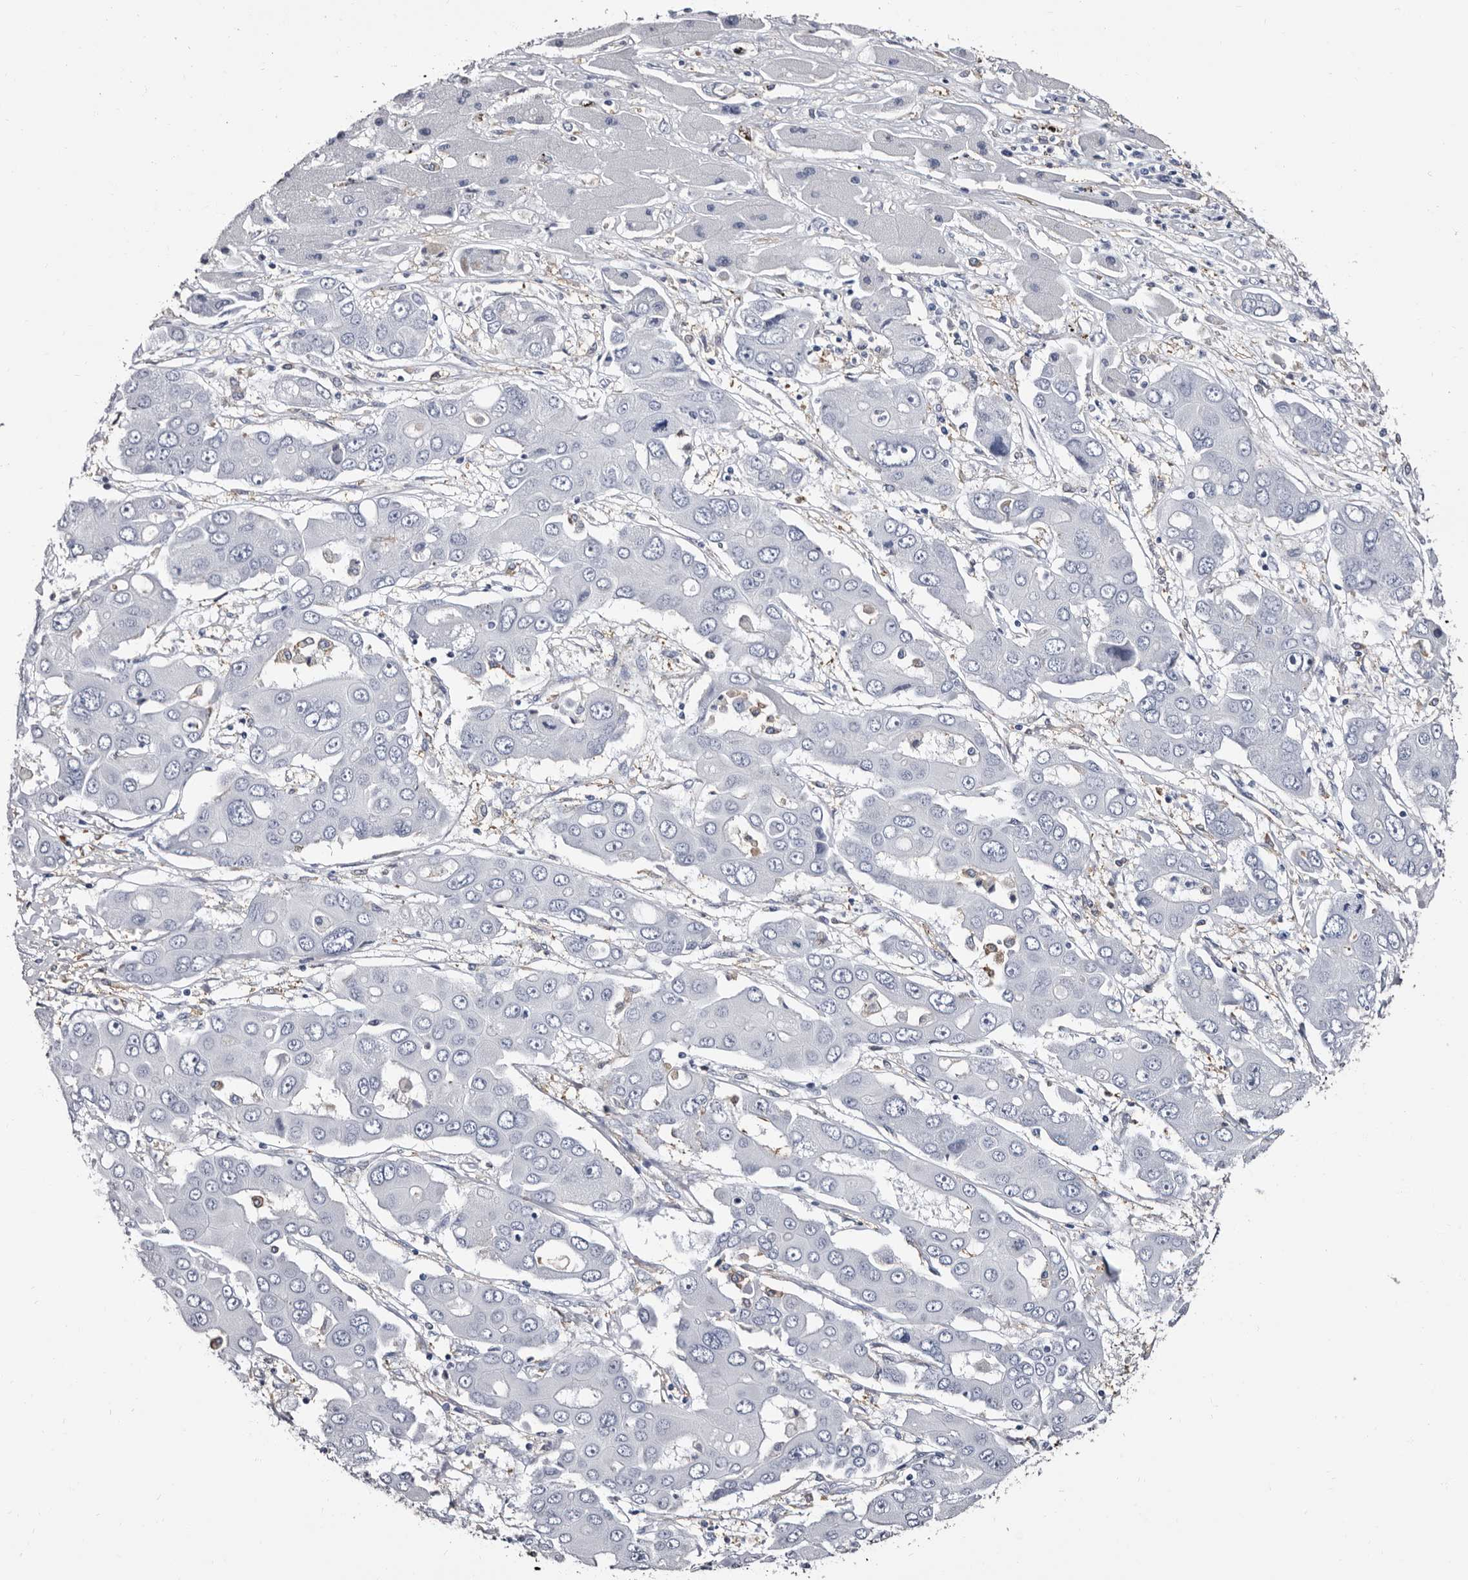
{"staining": {"intensity": "negative", "quantity": "none", "location": "none"}, "tissue": "liver cancer", "cell_type": "Tumor cells", "image_type": "cancer", "snomed": [{"axis": "morphology", "description": "Cholangiocarcinoma"}, {"axis": "topography", "description": "Liver"}], "caption": "Micrograph shows no significant protein positivity in tumor cells of cholangiocarcinoma (liver). (DAB (3,3'-diaminobenzidine) immunohistochemistry with hematoxylin counter stain).", "gene": "EPB41L3", "patient": {"sex": "male", "age": 67}}